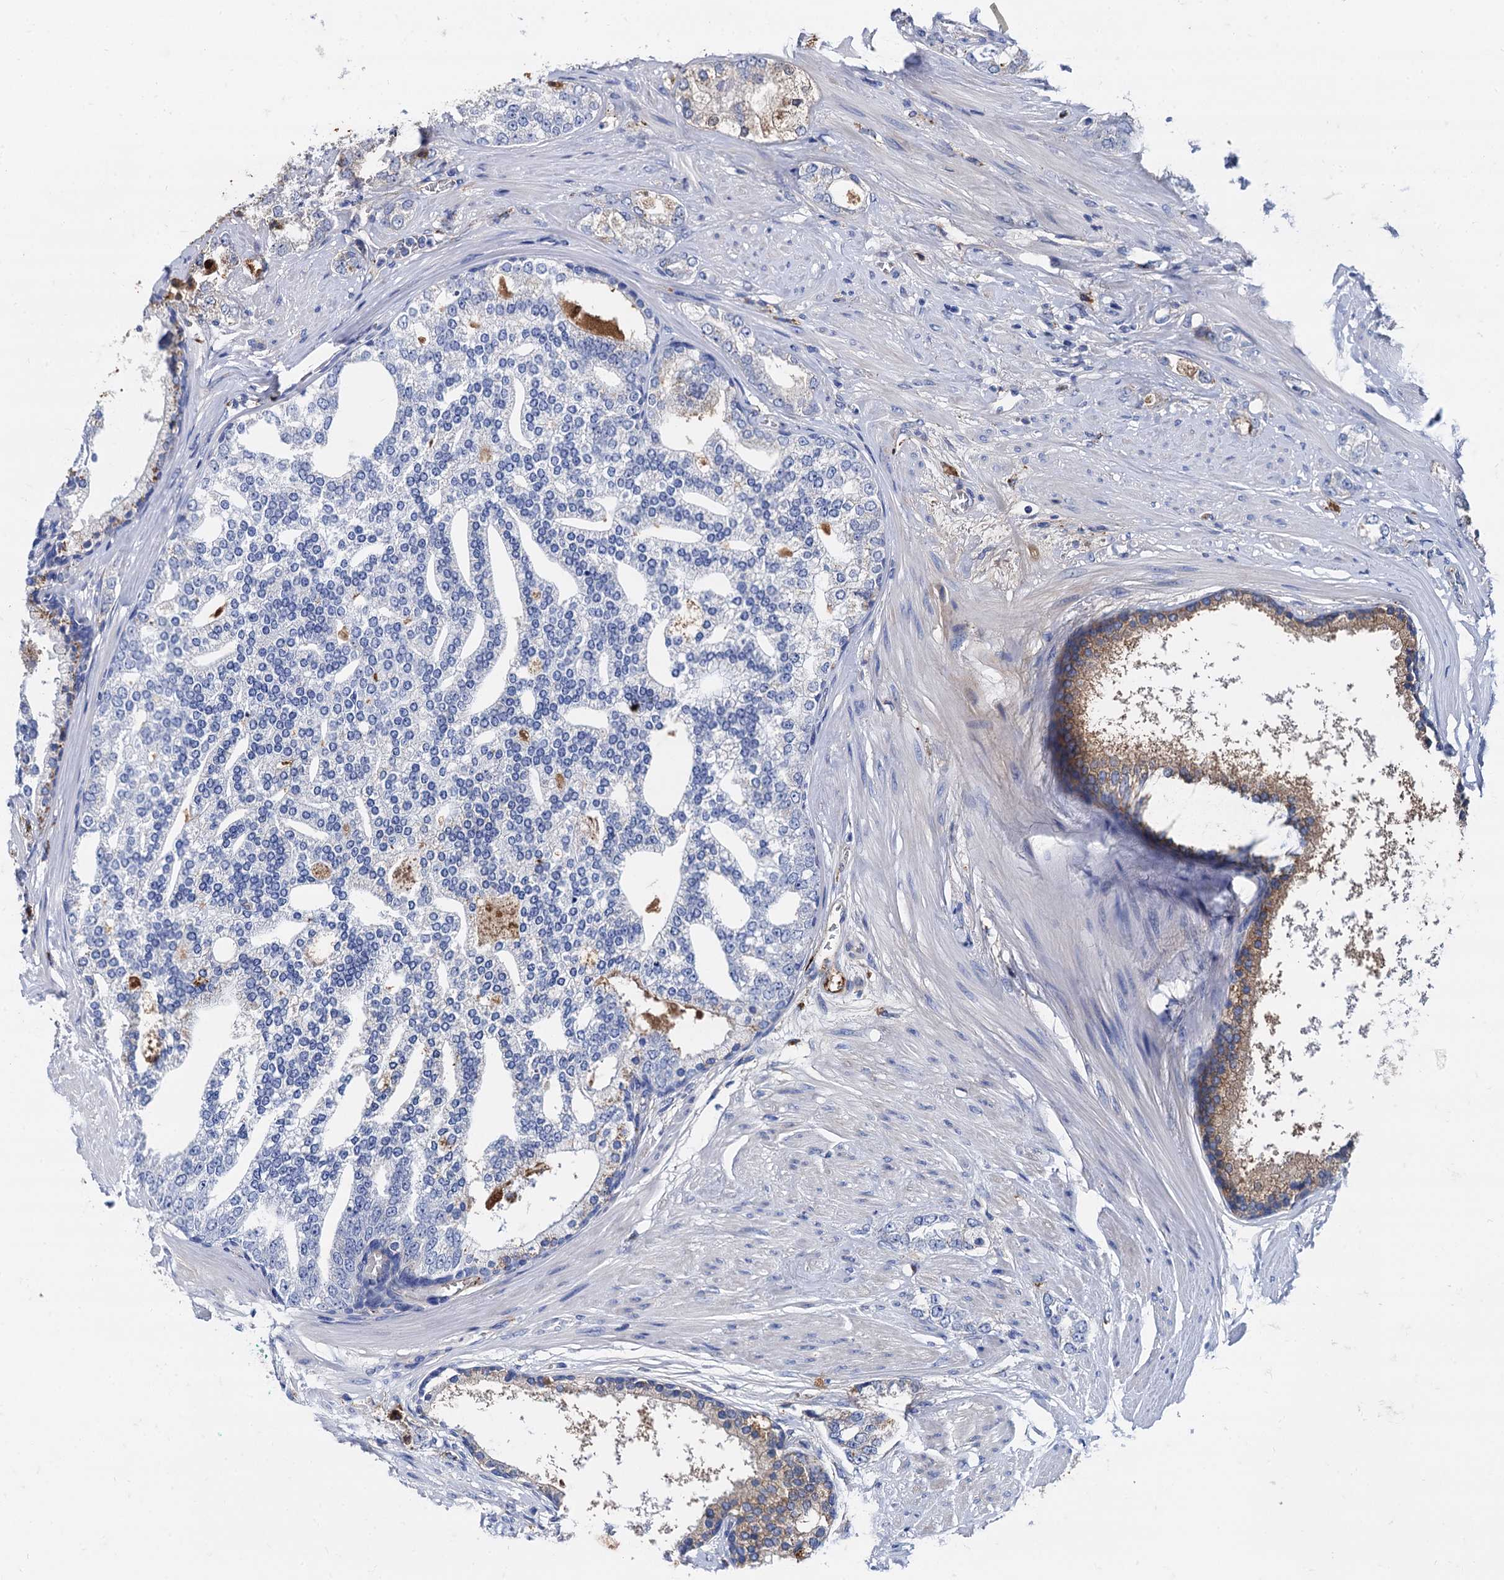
{"staining": {"intensity": "negative", "quantity": "none", "location": "none"}, "tissue": "prostate cancer", "cell_type": "Tumor cells", "image_type": "cancer", "snomed": [{"axis": "morphology", "description": "Adenocarcinoma, High grade"}, {"axis": "topography", "description": "Prostate"}], "caption": "Tumor cells are negative for protein expression in human prostate cancer (high-grade adenocarcinoma).", "gene": "APOD", "patient": {"sex": "male", "age": 73}}